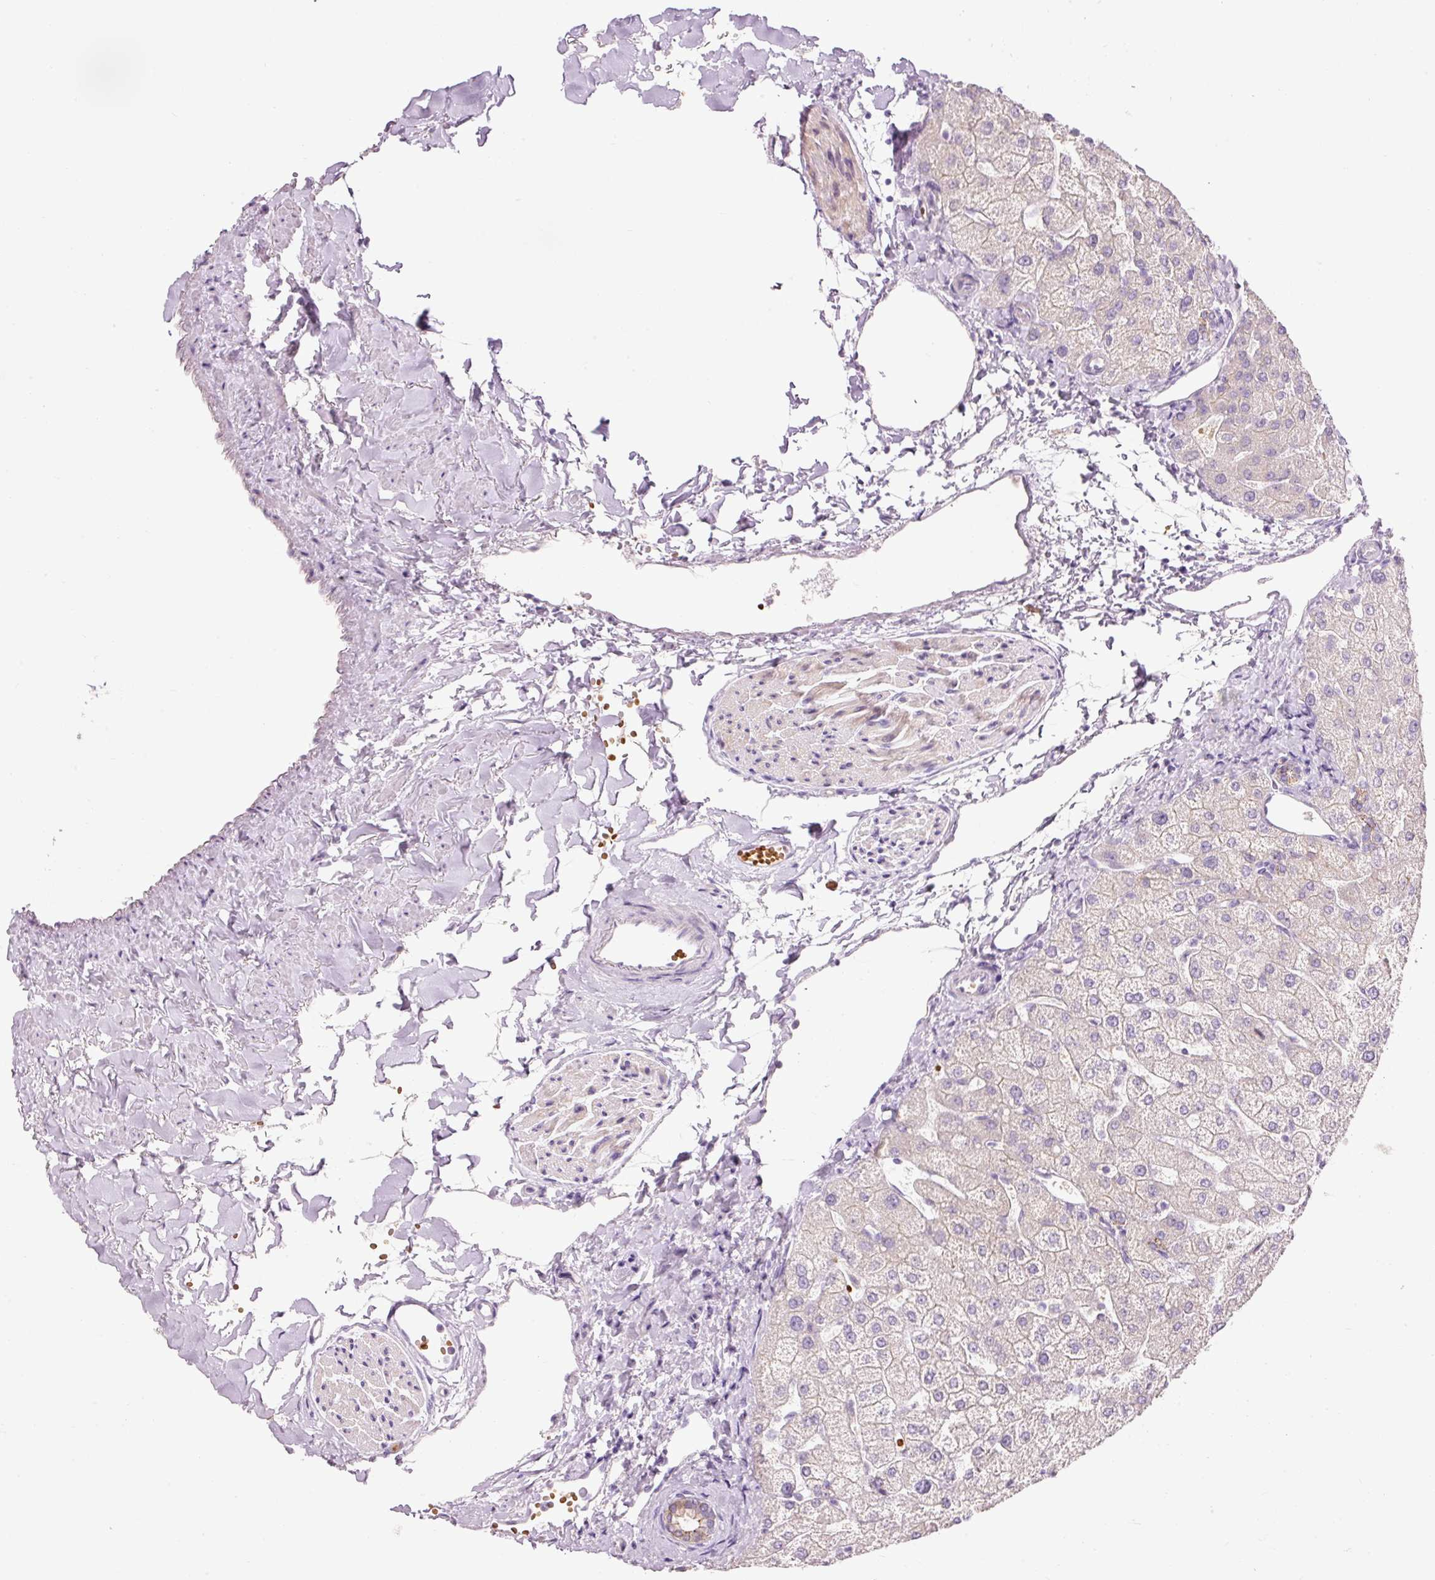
{"staining": {"intensity": "weak", "quantity": "<25%", "location": "cytoplasmic/membranous"}, "tissue": "liver", "cell_type": "Cholangiocytes", "image_type": "normal", "snomed": [{"axis": "morphology", "description": "Normal tissue, NOS"}, {"axis": "topography", "description": "Liver"}], "caption": "Cholangiocytes are negative for brown protein staining in benign liver. (Stains: DAB IHC with hematoxylin counter stain, Microscopy: brightfield microscopy at high magnification).", "gene": "DHRS11", "patient": {"sex": "female", "age": 54}}